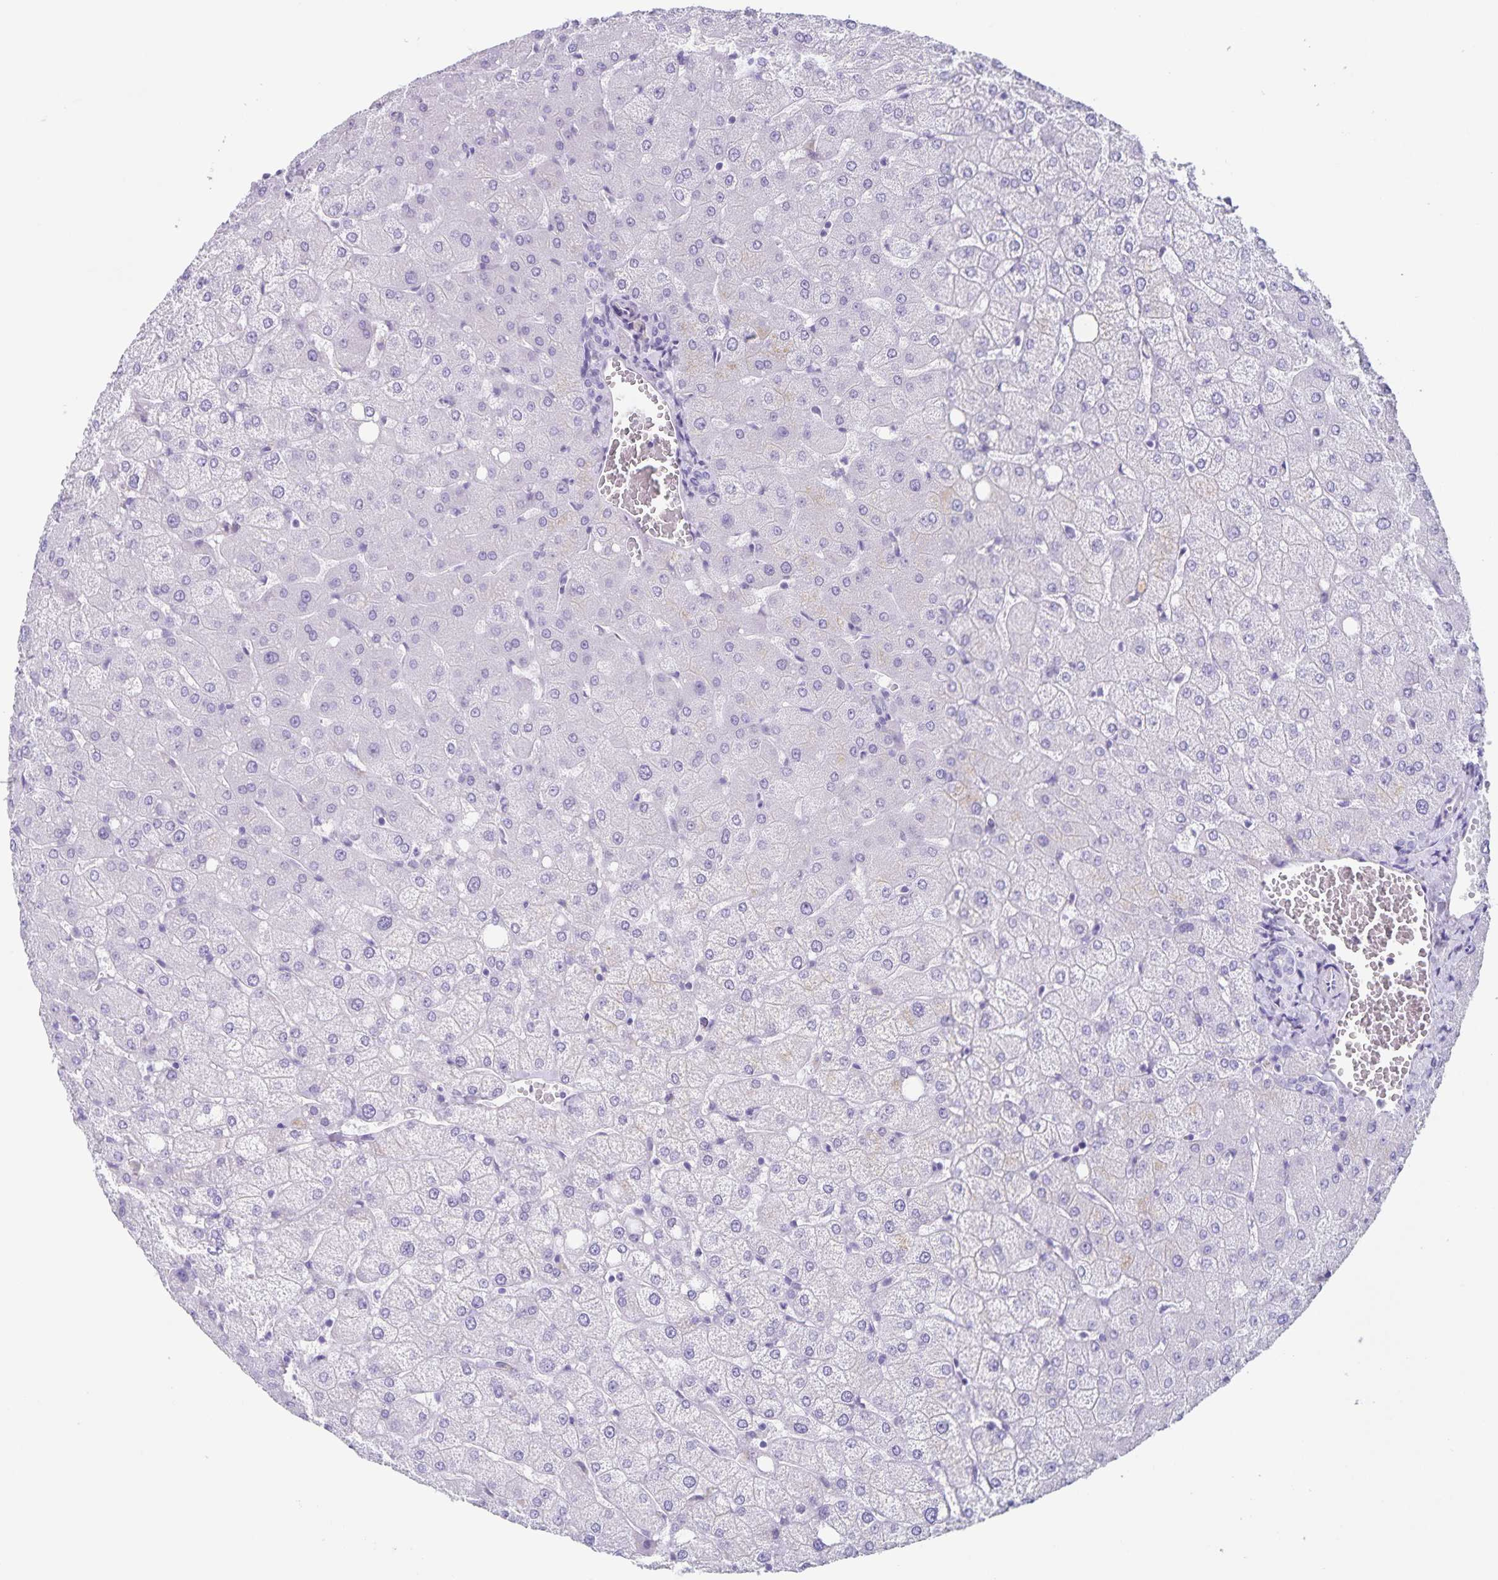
{"staining": {"intensity": "negative", "quantity": "none", "location": "none"}, "tissue": "liver", "cell_type": "Cholangiocytes", "image_type": "normal", "snomed": [{"axis": "morphology", "description": "Normal tissue, NOS"}, {"axis": "topography", "description": "Liver"}], "caption": "A high-resolution image shows immunohistochemistry staining of benign liver, which displays no significant staining in cholangiocytes.", "gene": "C11orf42", "patient": {"sex": "female", "age": 54}}